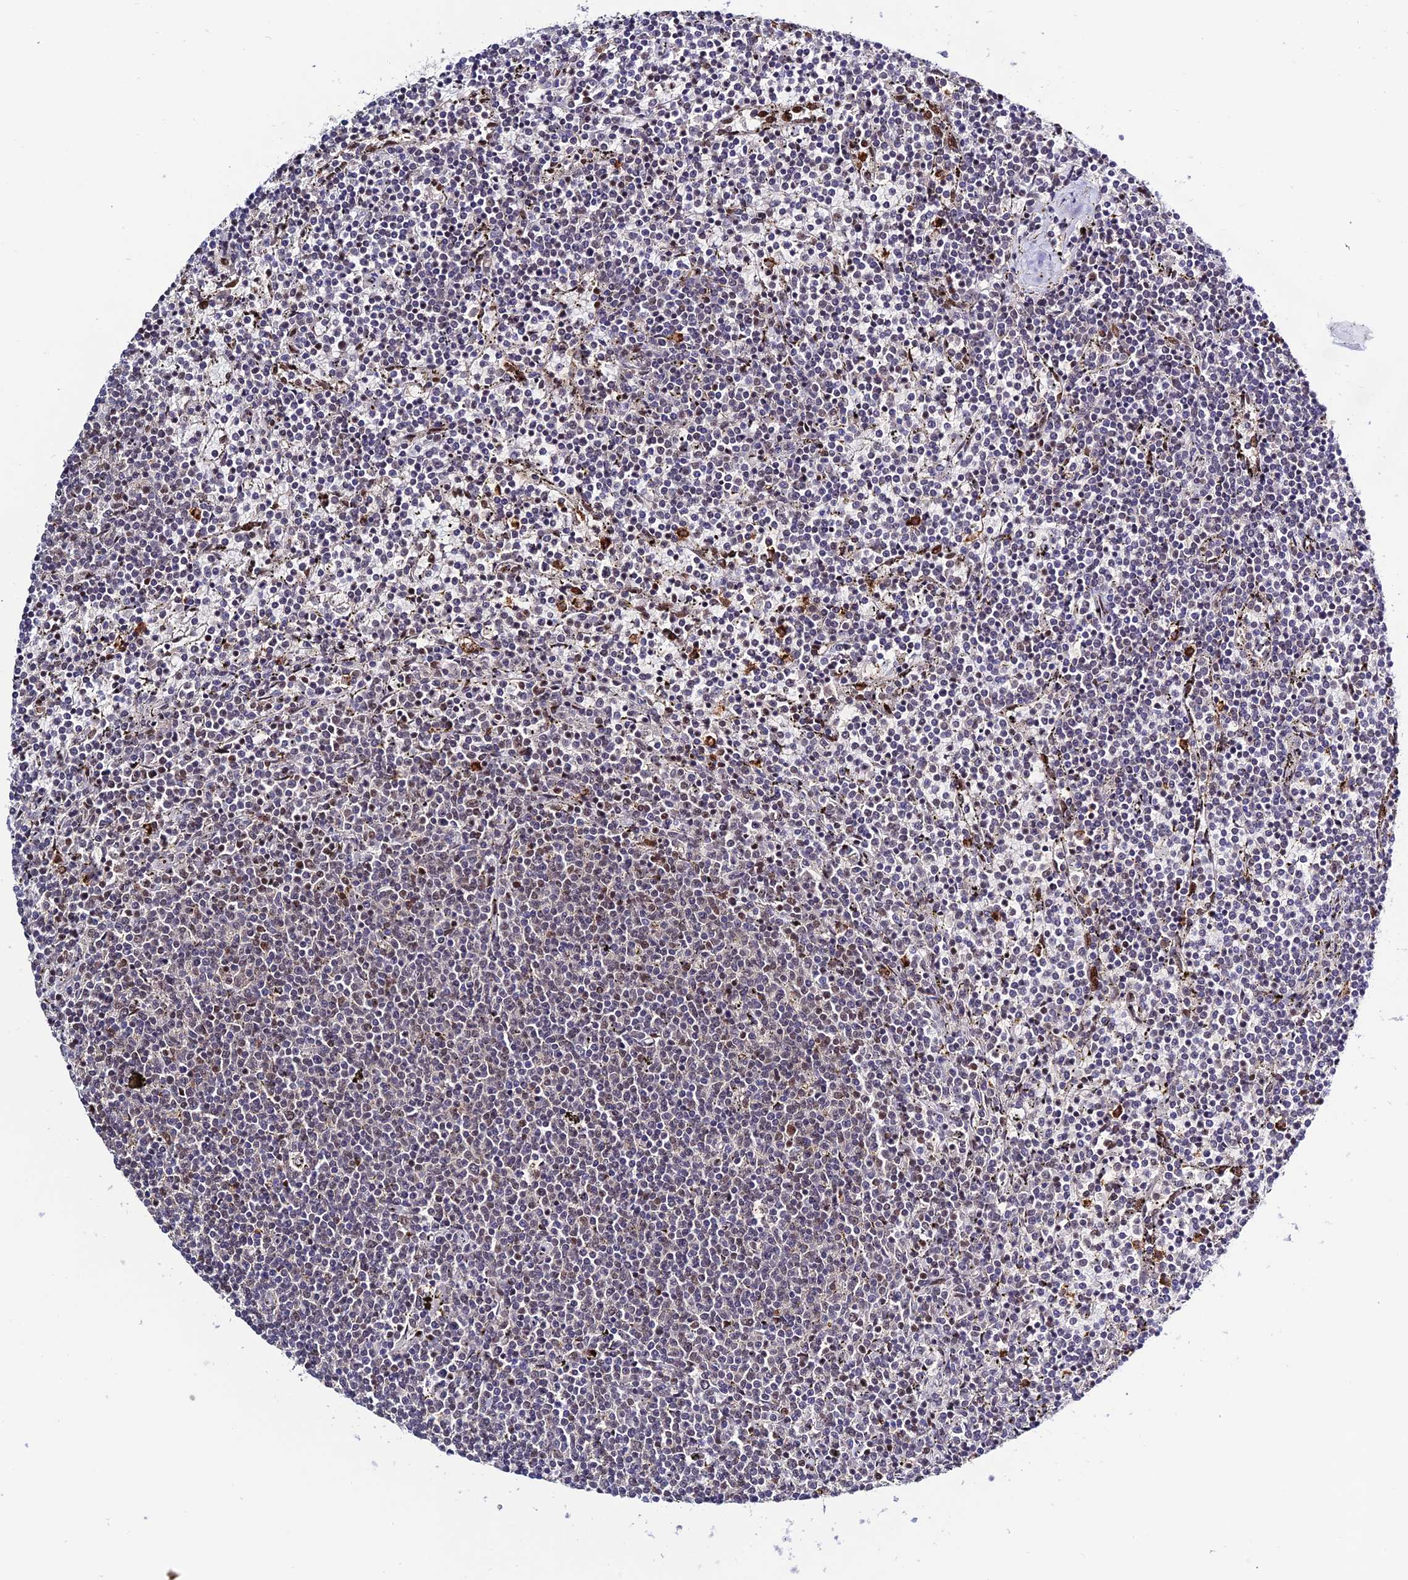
{"staining": {"intensity": "negative", "quantity": "none", "location": "none"}, "tissue": "lymphoma", "cell_type": "Tumor cells", "image_type": "cancer", "snomed": [{"axis": "morphology", "description": "Malignant lymphoma, non-Hodgkin's type, Low grade"}, {"axis": "topography", "description": "Spleen"}], "caption": "This is an immunohistochemistry histopathology image of human malignant lymphoma, non-Hodgkin's type (low-grade). There is no positivity in tumor cells.", "gene": "SYT15", "patient": {"sex": "female", "age": 50}}